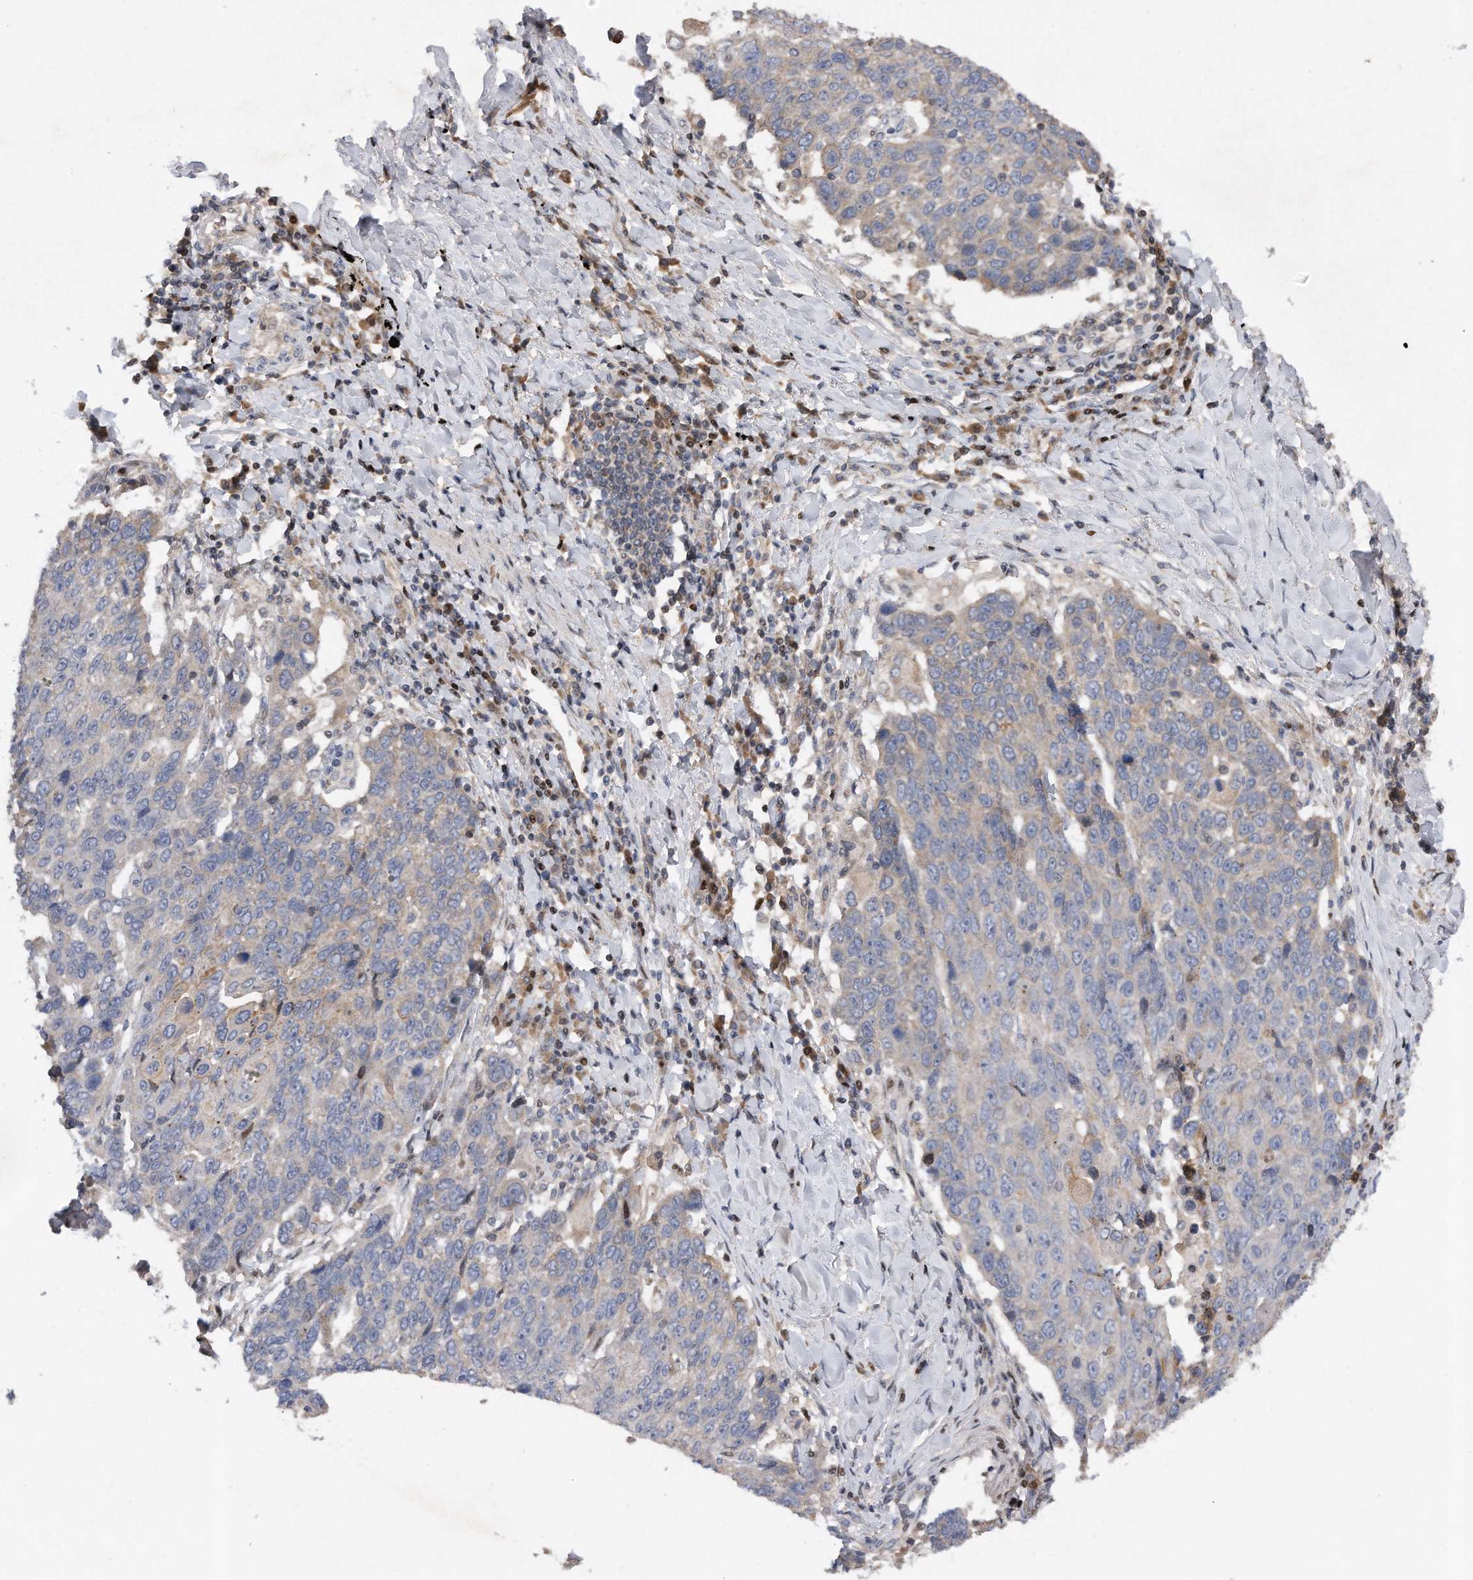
{"staining": {"intensity": "weak", "quantity": "<25%", "location": "cytoplasmic/membranous"}, "tissue": "lung cancer", "cell_type": "Tumor cells", "image_type": "cancer", "snomed": [{"axis": "morphology", "description": "Squamous cell carcinoma, NOS"}, {"axis": "topography", "description": "Lung"}], "caption": "Squamous cell carcinoma (lung) was stained to show a protein in brown. There is no significant expression in tumor cells. (Immunohistochemistry, brightfield microscopy, high magnification).", "gene": "CDH12", "patient": {"sex": "male", "age": 66}}